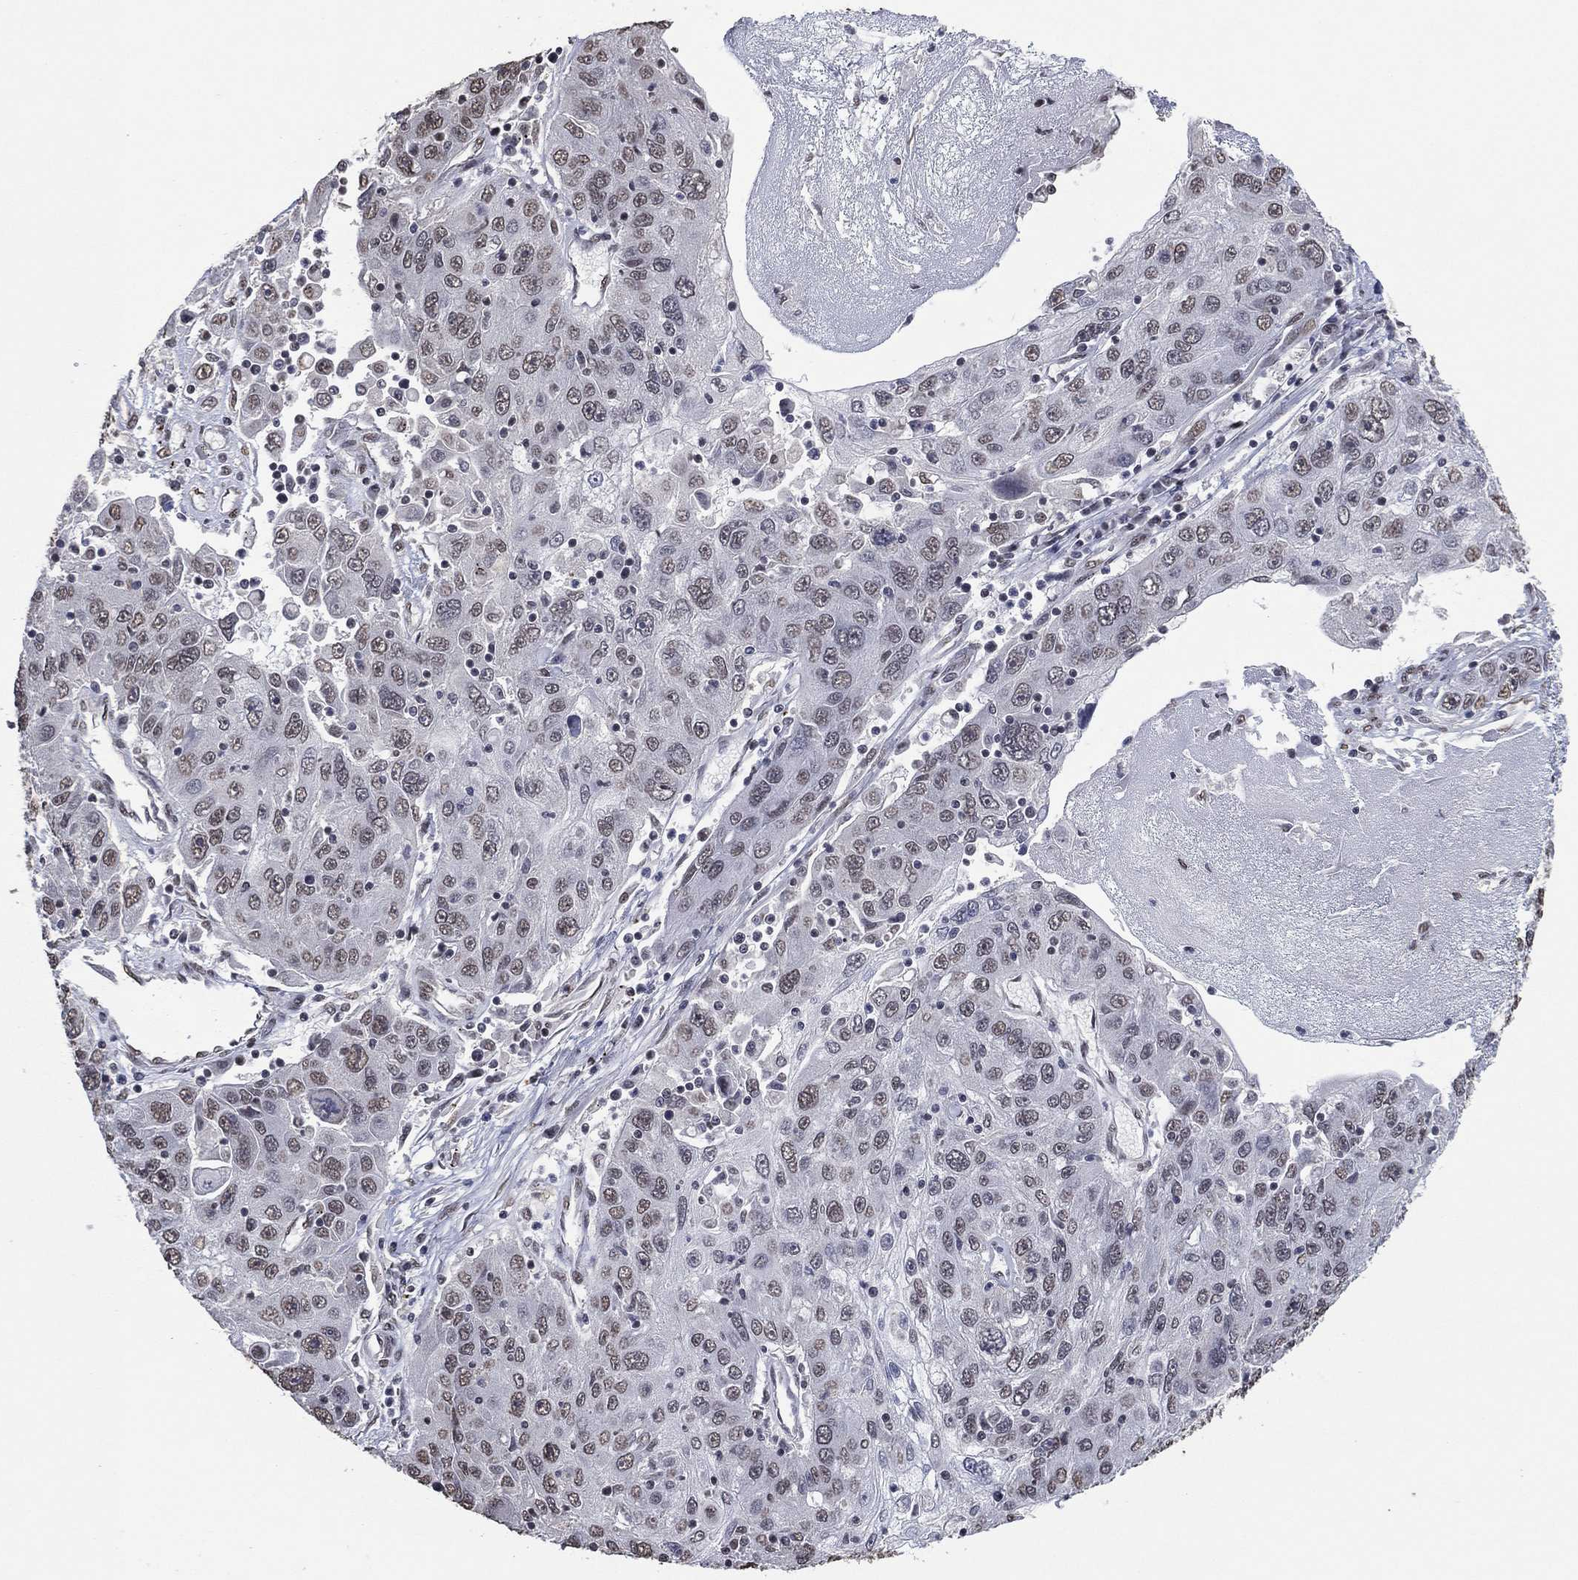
{"staining": {"intensity": "weak", "quantity": "<25%", "location": "nuclear"}, "tissue": "stomach cancer", "cell_type": "Tumor cells", "image_type": "cancer", "snomed": [{"axis": "morphology", "description": "Adenocarcinoma, NOS"}, {"axis": "topography", "description": "Stomach"}], "caption": "There is no significant positivity in tumor cells of stomach adenocarcinoma.", "gene": "EHMT1", "patient": {"sex": "male", "age": 56}}